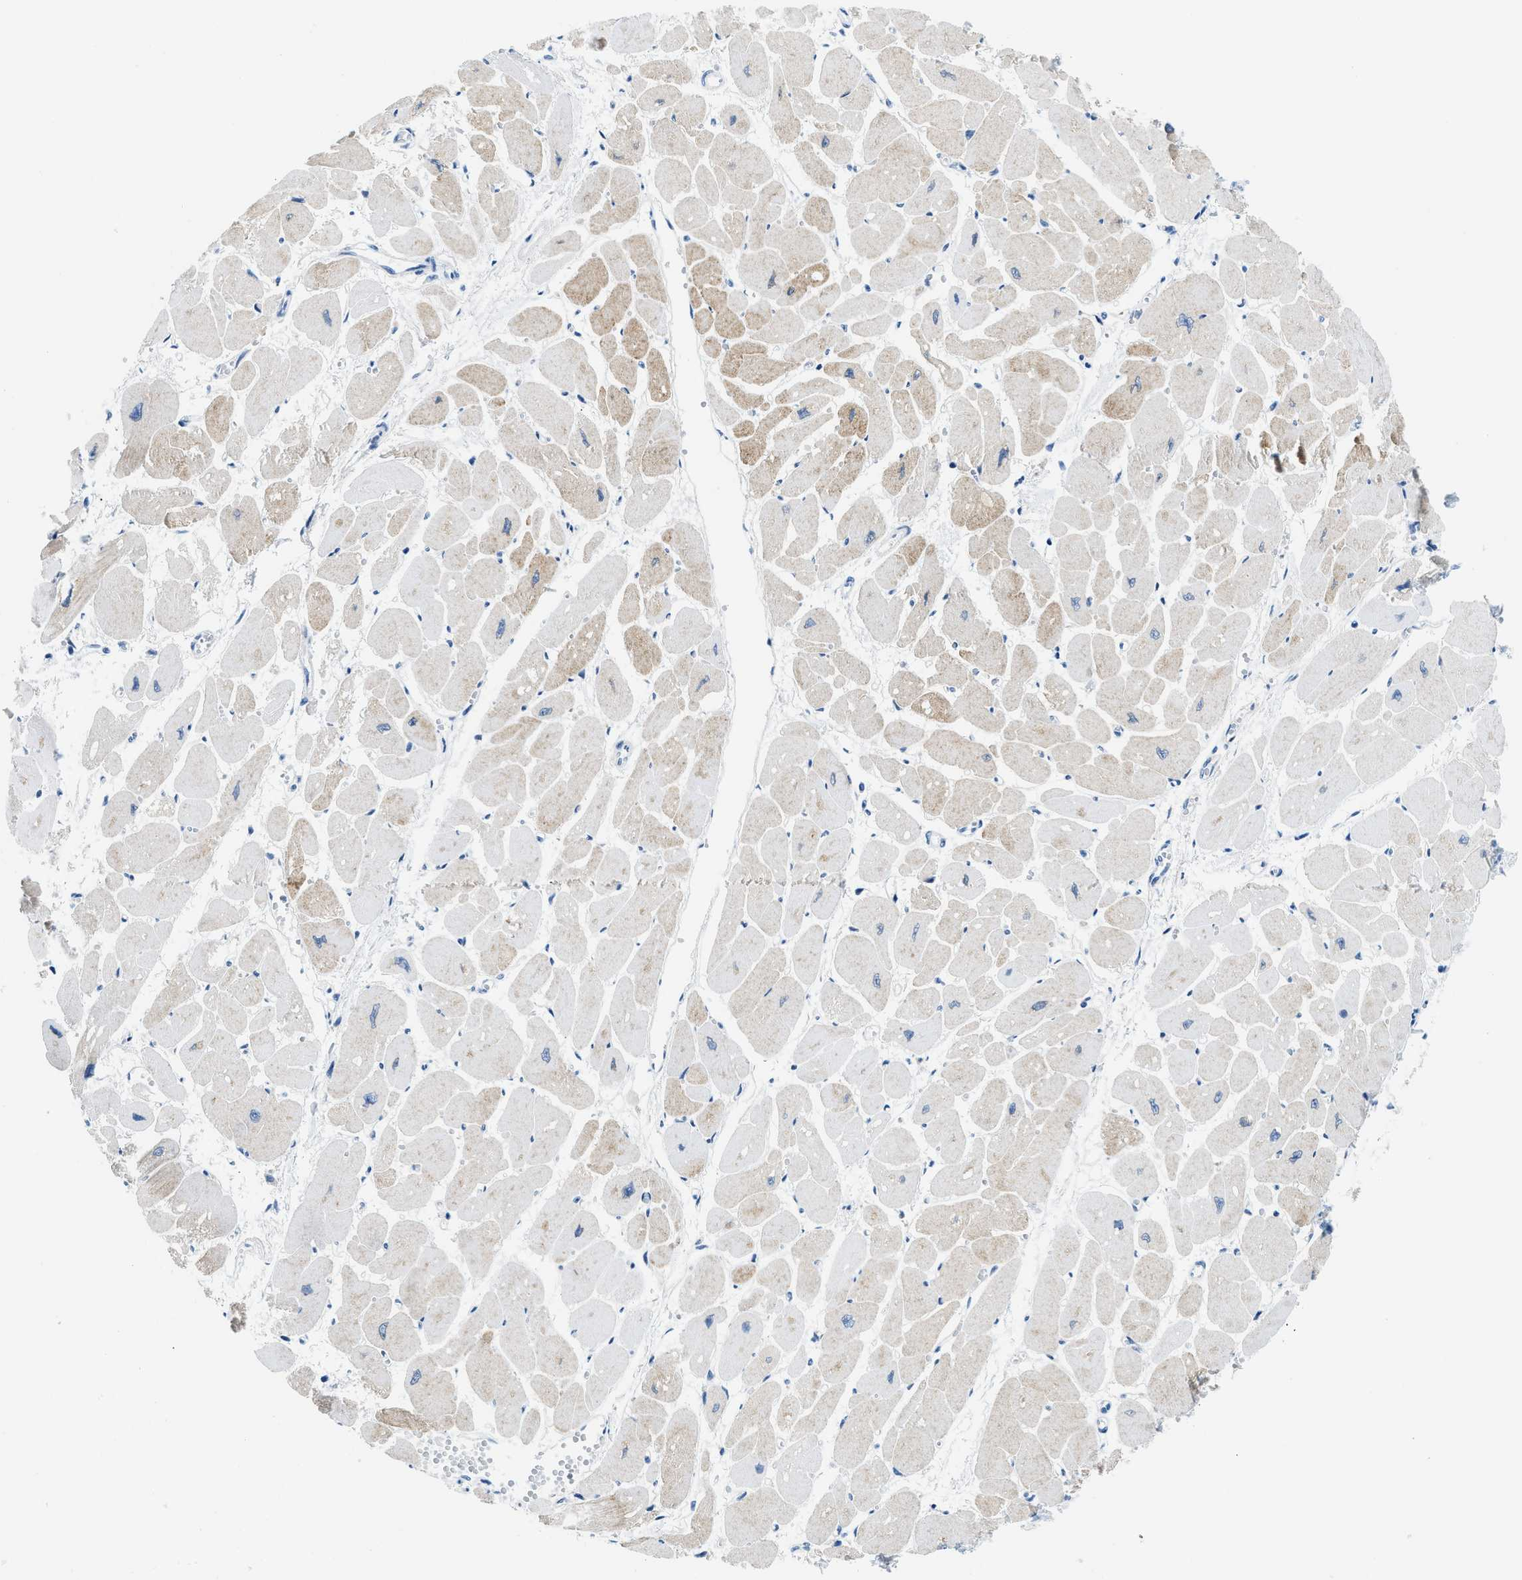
{"staining": {"intensity": "weak", "quantity": "25%-75%", "location": "cytoplasmic/membranous"}, "tissue": "heart muscle", "cell_type": "Cardiomyocytes", "image_type": "normal", "snomed": [{"axis": "morphology", "description": "Normal tissue, NOS"}, {"axis": "topography", "description": "Heart"}], "caption": "Heart muscle stained with DAB (3,3'-diaminobenzidine) IHC reveals low levels of weak cytoplasmic/membranous staining in approximately 25%-75% of cardiomyocytes. (Stains: DAB (3,3'-diaminobenzidine) in brown, nuclei in blue, Microscopy: brightfield microscopy at high magnification).", "gene": "MBL2", "patient": {"sex": "female", "age": 54}}